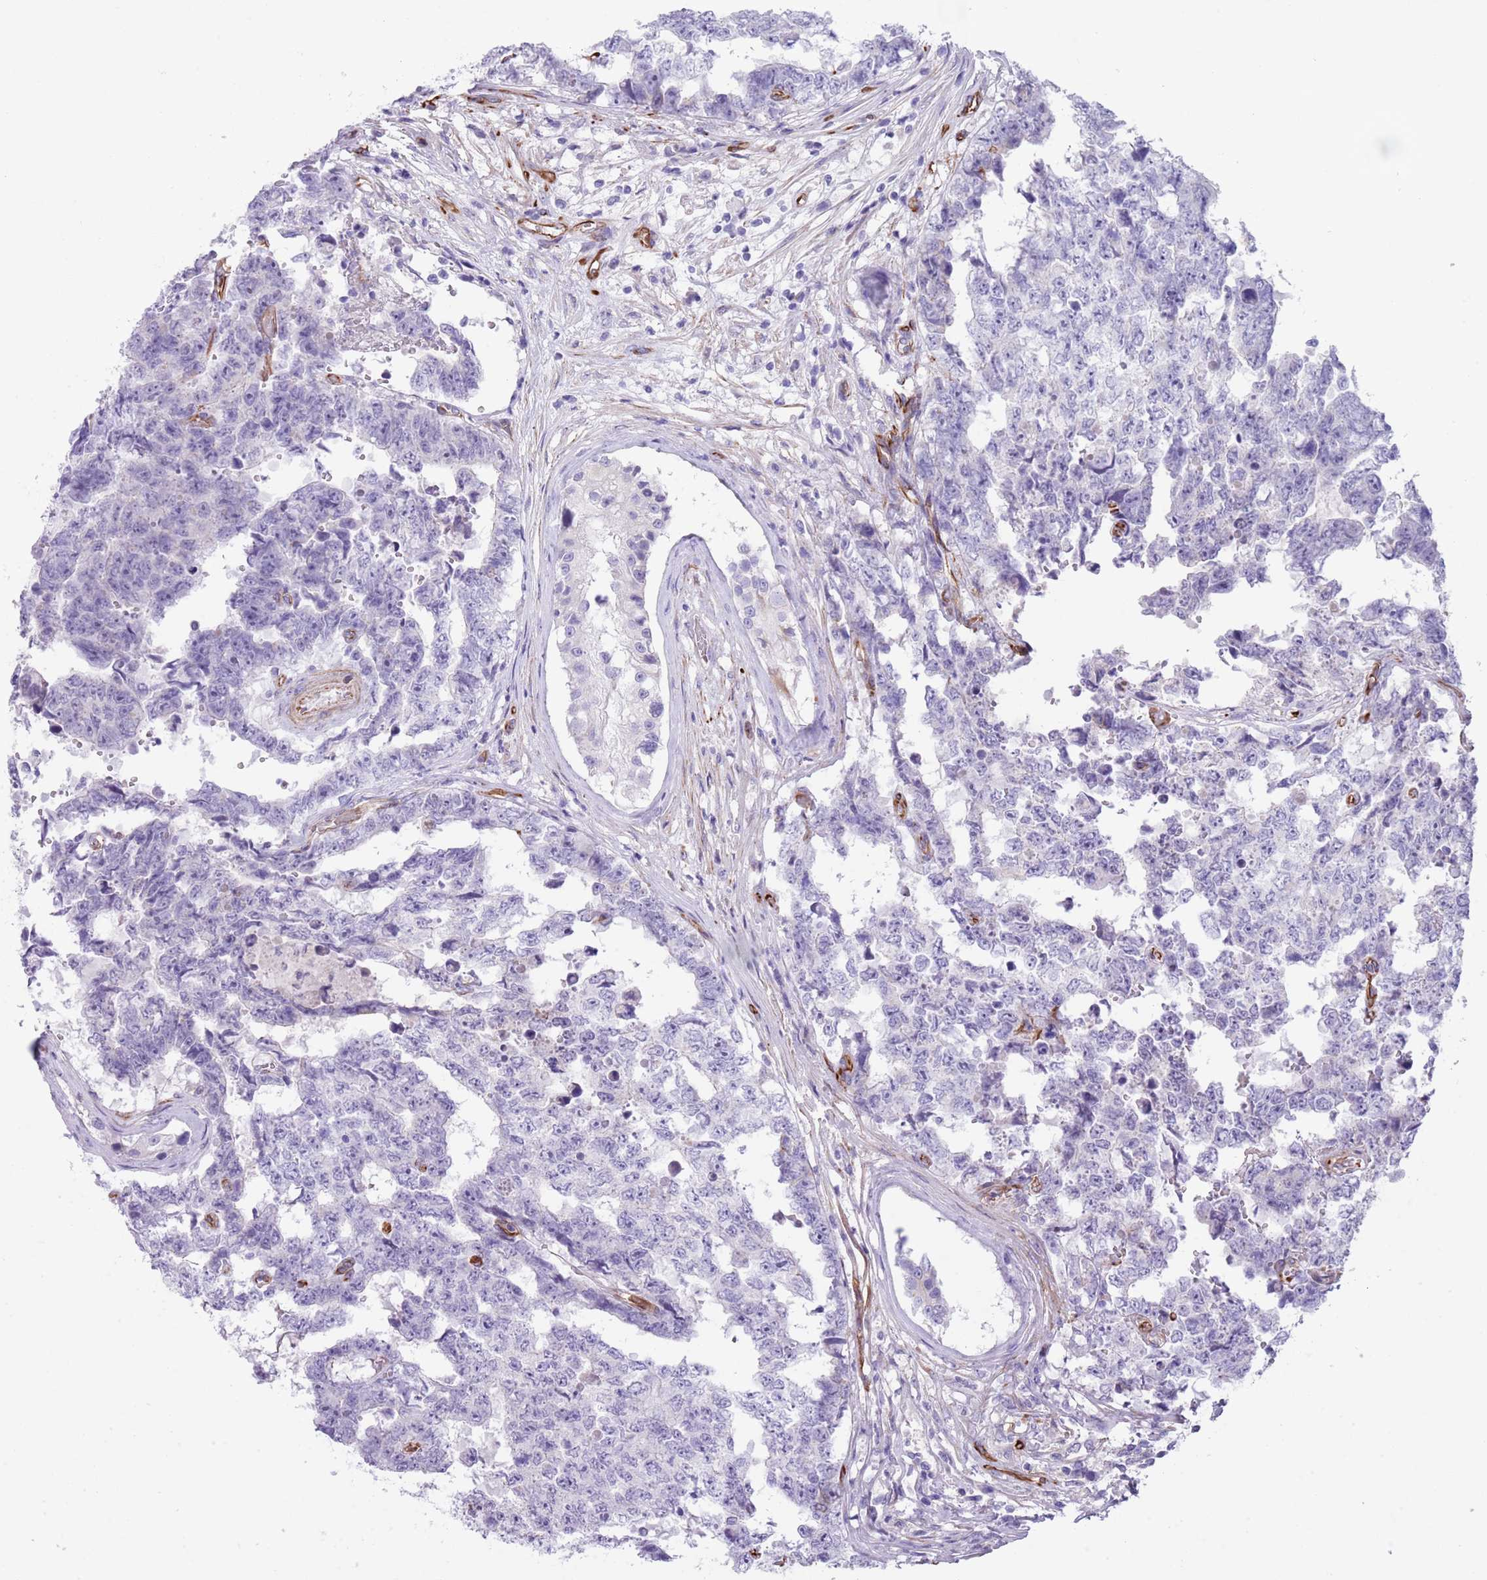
{"staining": {"intensity": "negative", "quantity": "none", "location": "none"}, "tissue": "testis cancer", "cell_type": "Tumor cells", "image_type": "cancer", "snomed": [{"axis": "morphology", "description": "Normal tissue, NOS"}, {"axis": "morphology", "description": "Carcinoma, Embryonal, NOS"}, {"axis": "topography", "description": "Testis"}, {"axis": "topography", "description": "Epididymis"}], "caption": "Photomicrograph shows no protein positivity in tumor cells of testis cancer tissue.", "gene": "TSGA13", "patient": {"sex": "male", "age": 25}}